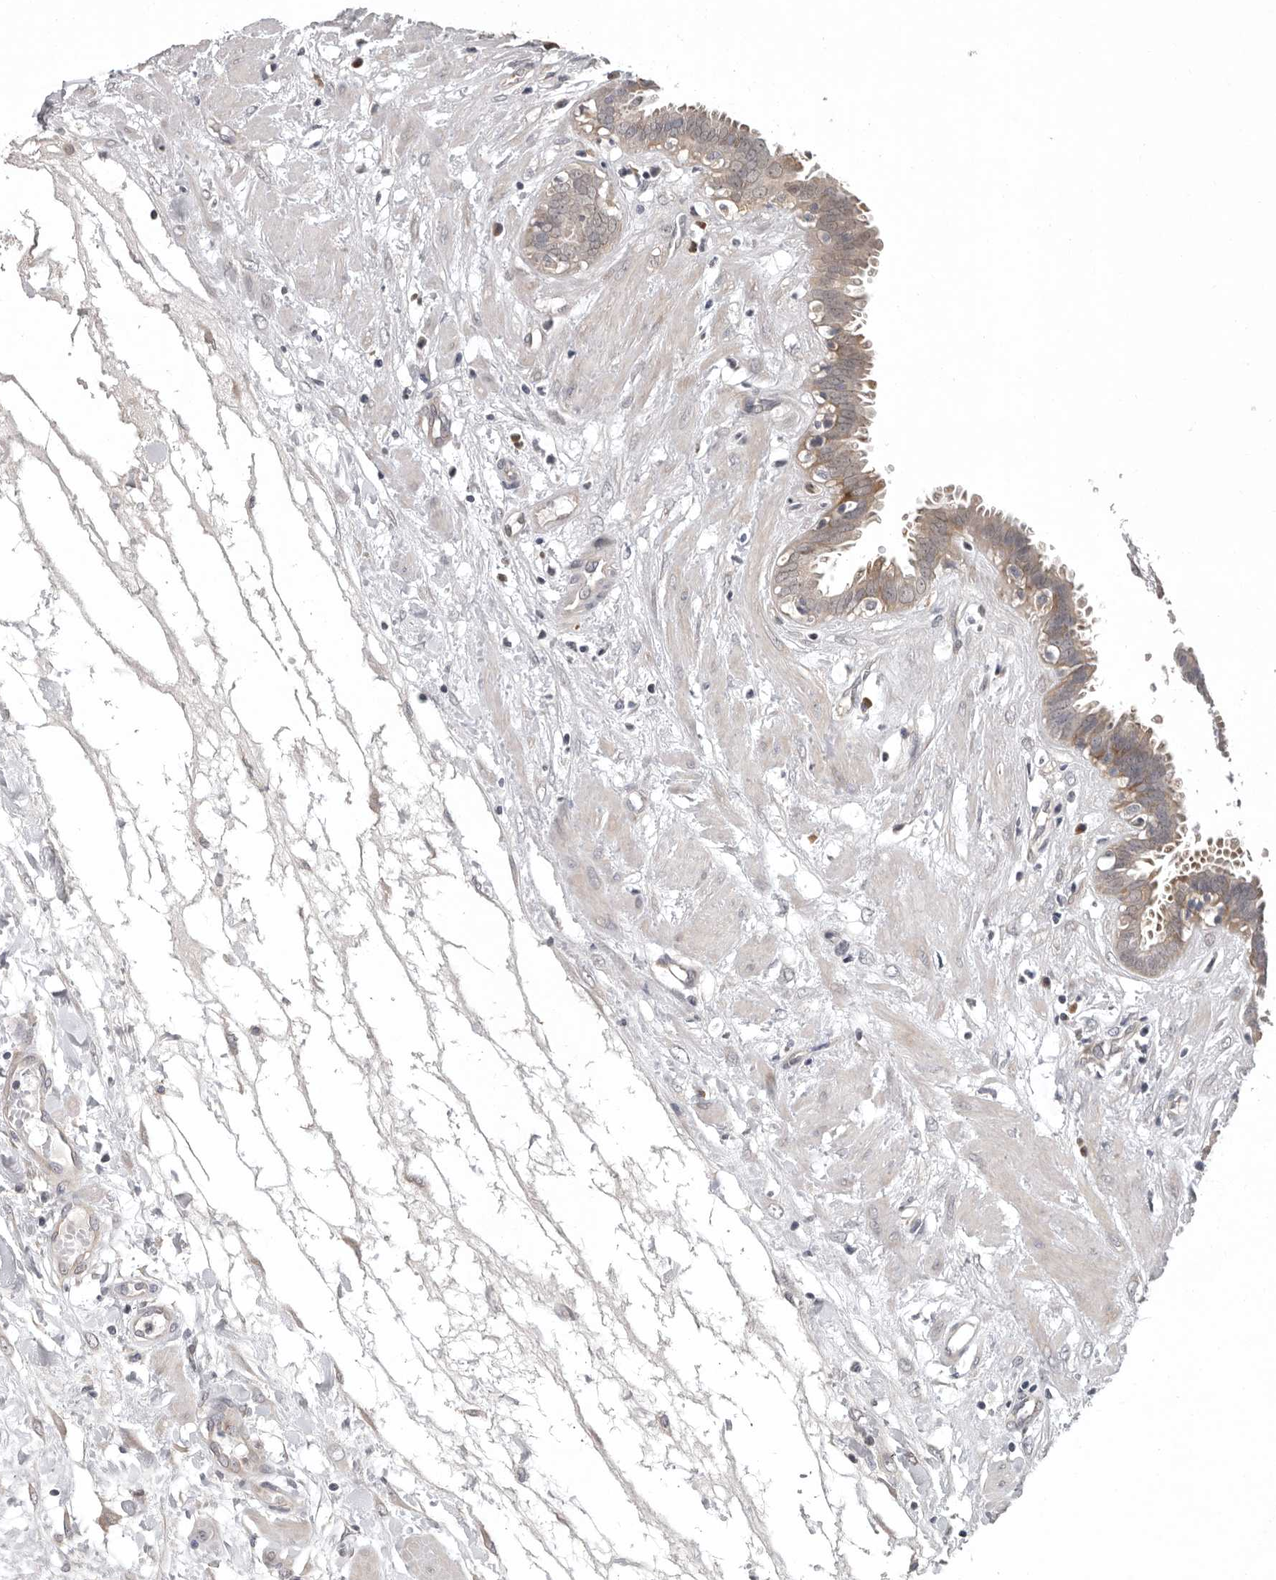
{"staining": {"intensity": "moderate", "quantity": "25%-75%", "location": "cytoplasmic/membranous"}, "tissue": "fallopian tube", "cell_type": "Glandular cells", "image_type": "normal", "snomed": [{"axis": "morphology", "description": "Normal tissue, NOS"}, {"axis": "topography", "description": "Fallopian tube"}, {"axis": "topography", "description": "Placenta"}], "caption": "Fallopian tube stained with IHC displays moderate cytoplasmic/membranous staining in approximately 25%-75% of glandular cells.", "gene": "RALGPS2", "patient": {"sex": "female", "age": 32}}